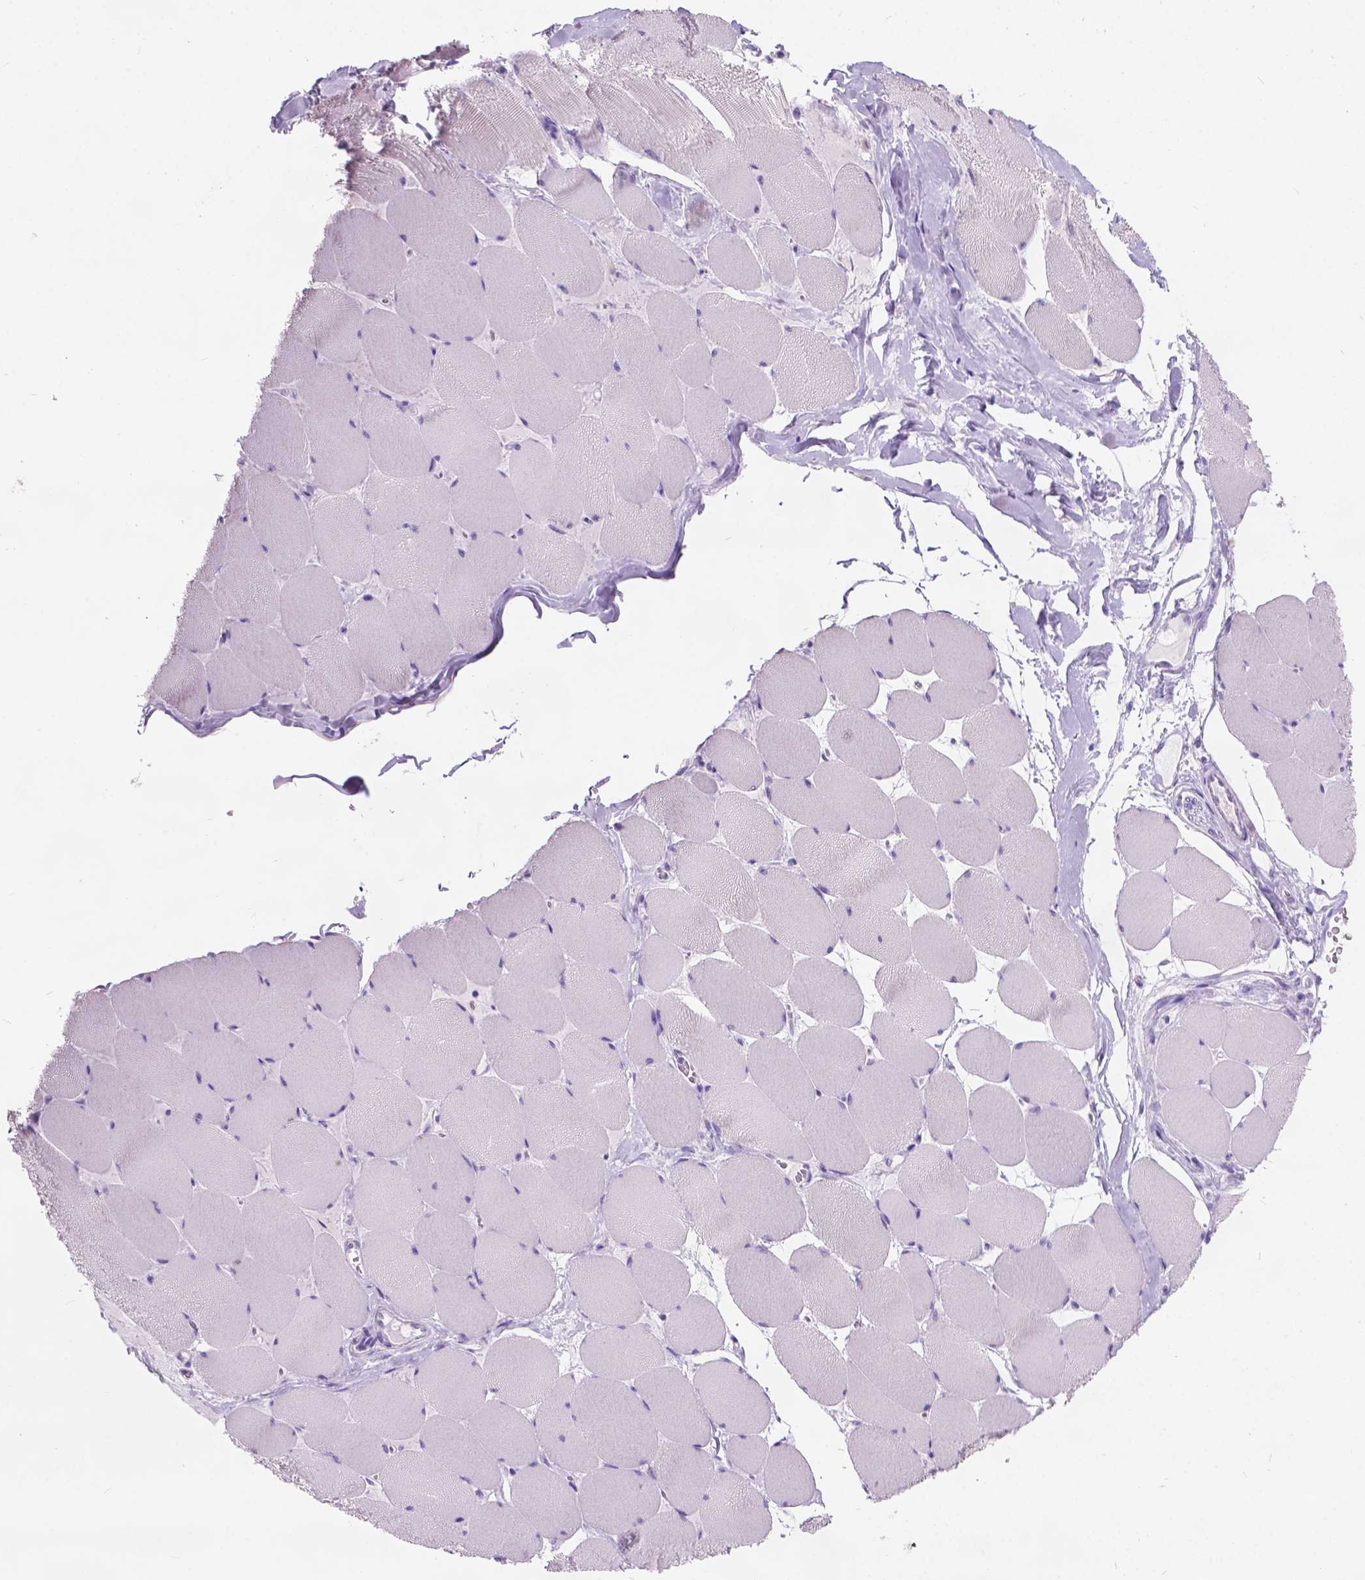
{"staining": {"intensity": "negative", "quantity": "none", "location": "none"}, "tissue": "skeletal muscle", "cell_type": "Myocytes", "image_type": "normal", "snomed": [{"axis": "morphology", "description": "Normal tissue, NOS"}, {"axis": "topography", "description": "Skeletal muscle"}], "caption": "Myocytes are negative for protein expression in benign human skeletal muscle.", "gene": "ARMS2", "patient": {"sex": "female", "age": 75}}